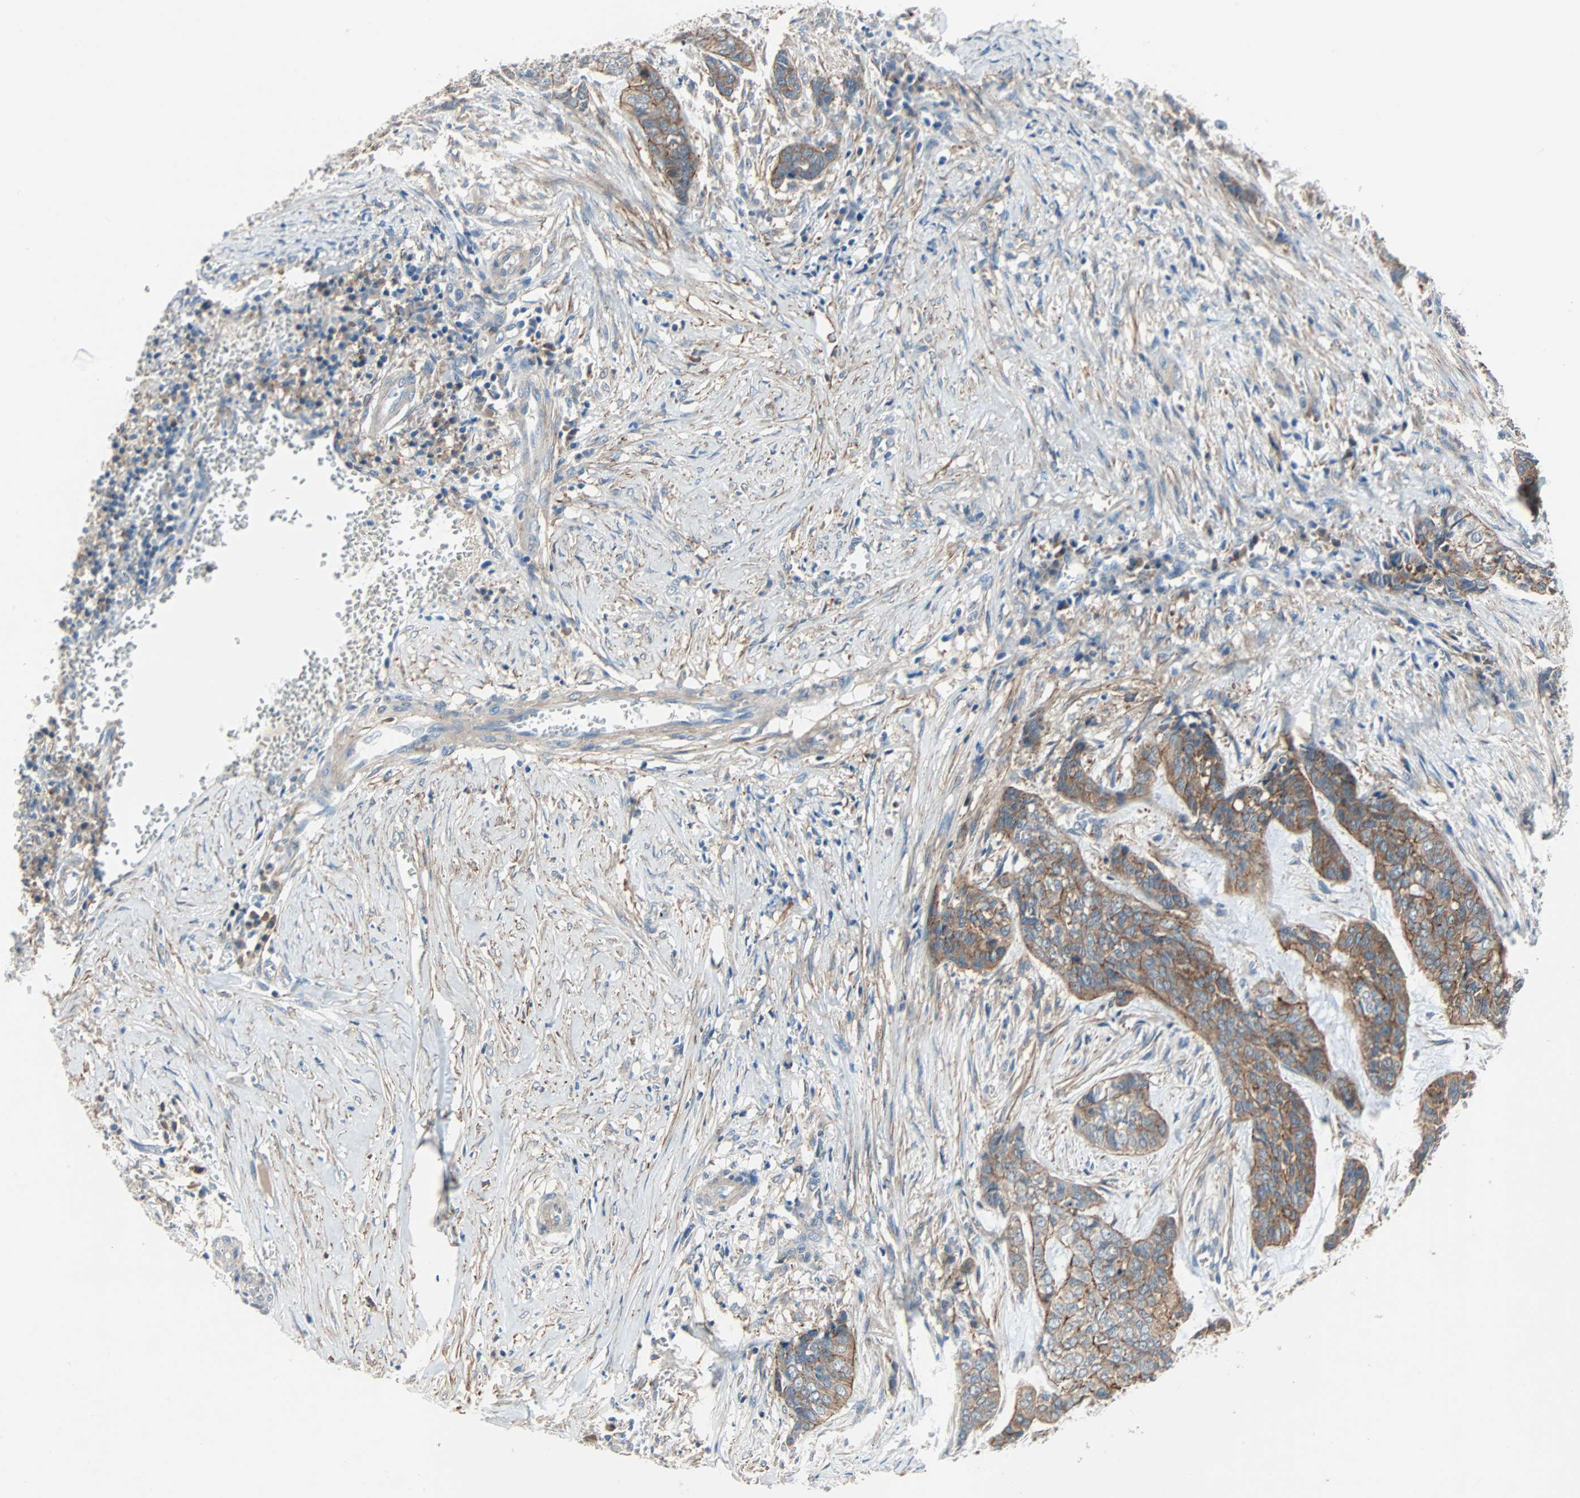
{"staining": {"intensity": "strong", "quantity": ">75%", "location": "cytoplasmic/membranous"}, "tissue": "skin cancer", "cell_type": "Tumor cells", "image_type": "cancer", "snomed": [{"axis": "morphology", "description": "Basal cell carcinoma"}, {"axis": "topography", "description": "Skin"}], "caption": "The micrograph exhibits immunohistochemical staining of skin cancer. There is strong cytoplasmic/membranous staining is present in about >75% of tumor cells.", "gene": "TNFRSF12A", "patient": {"sex": "female", "age": 64}}